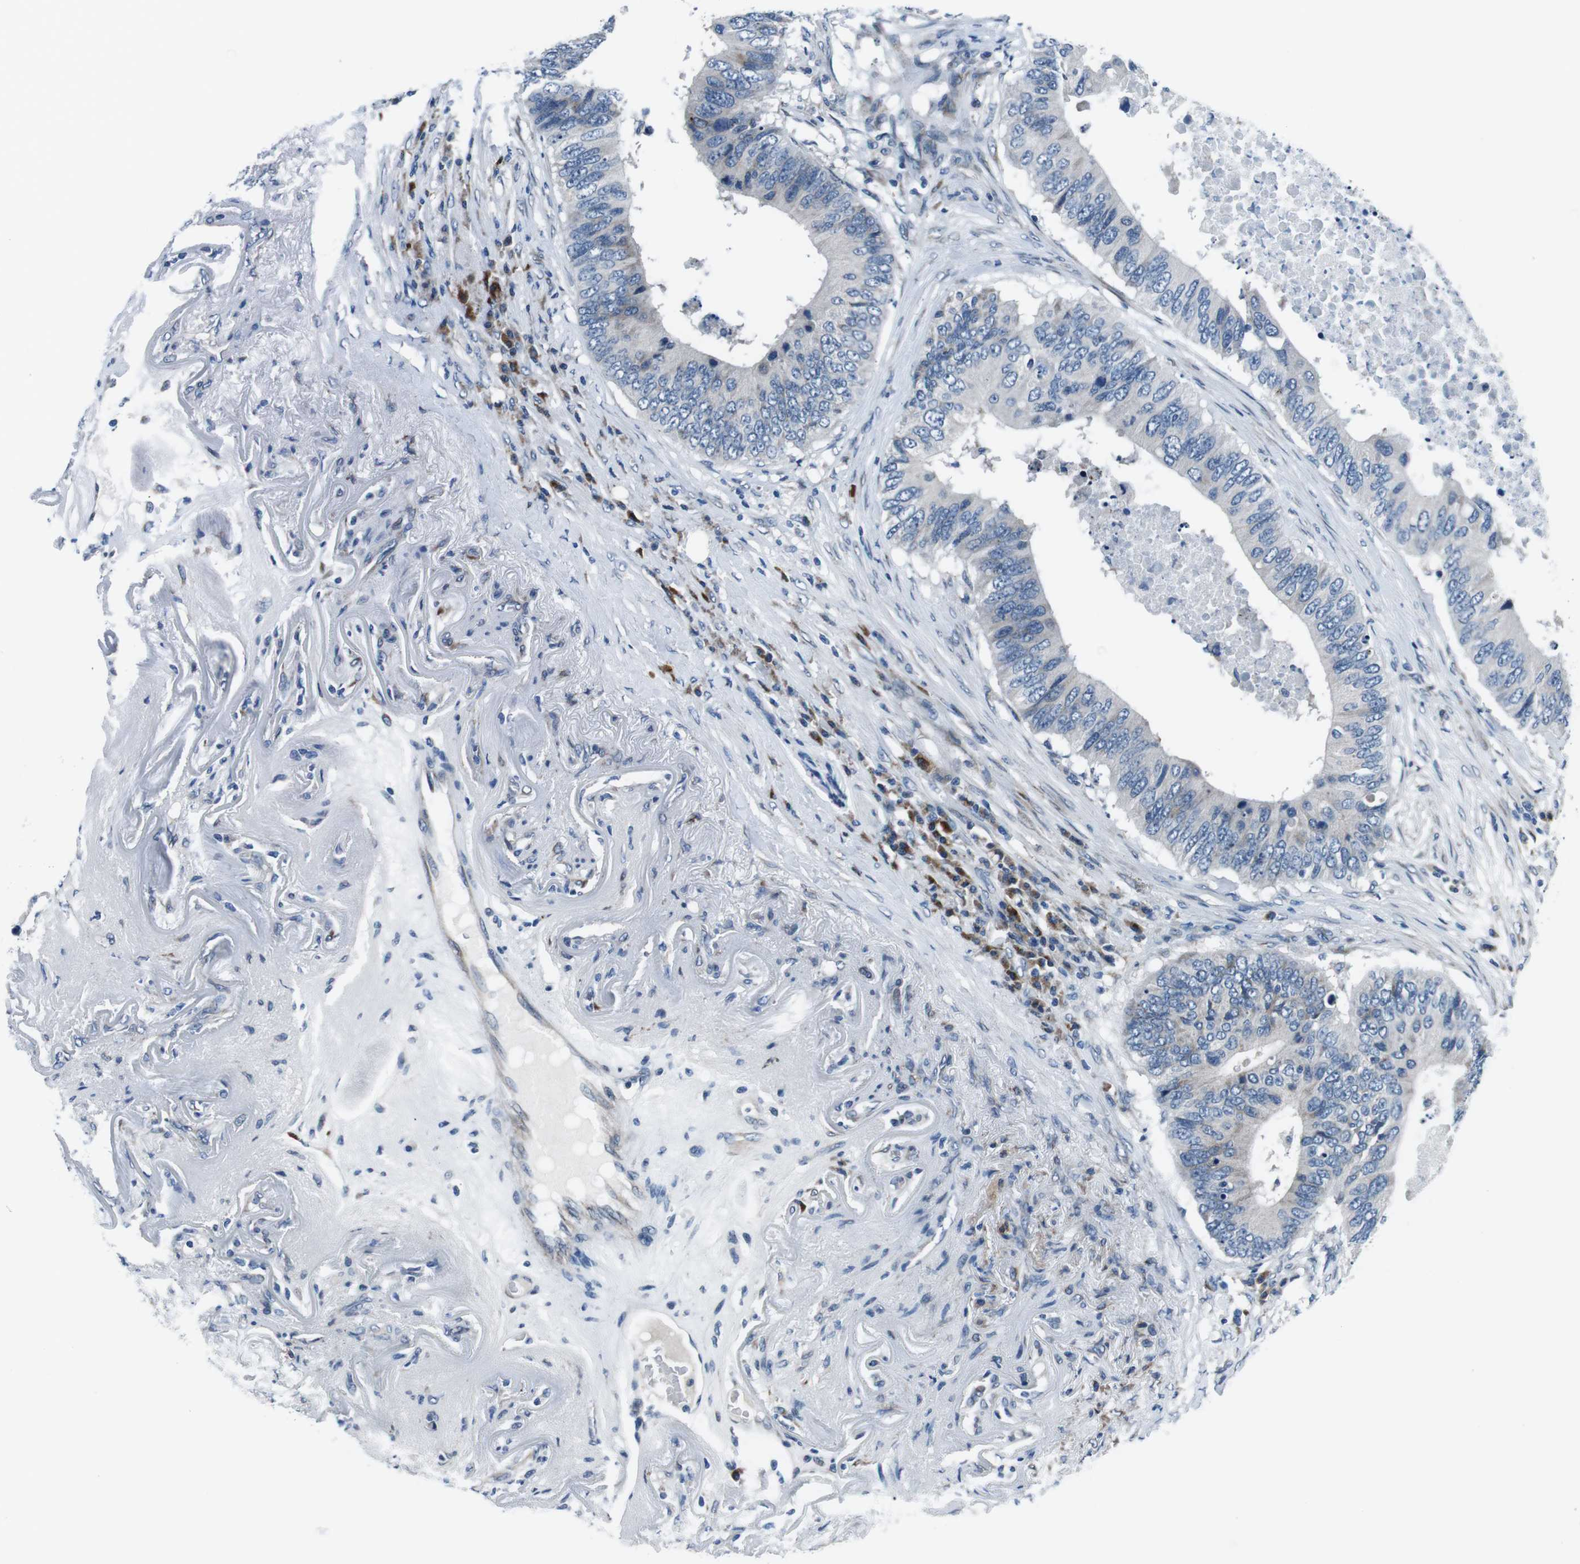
{"staining": {"intensity": "negative", "quantity": "none", "location": "none"}, "tissue": "colorectal cancer", "cell_type": "Tumor cells", "image_type": "cancer", "snomed": [{"axis": "morphology", "description": "Adenocarcinoma, NOS"}, {"axis": "topography", "description": "Colon"}], "caption": "Histopathology image shows no protein staining in tumor cells of adenocarcinoma (colorectal) tissue.", "gene": "NUCB2", "patient": {"sex": "male", "age": 71}}